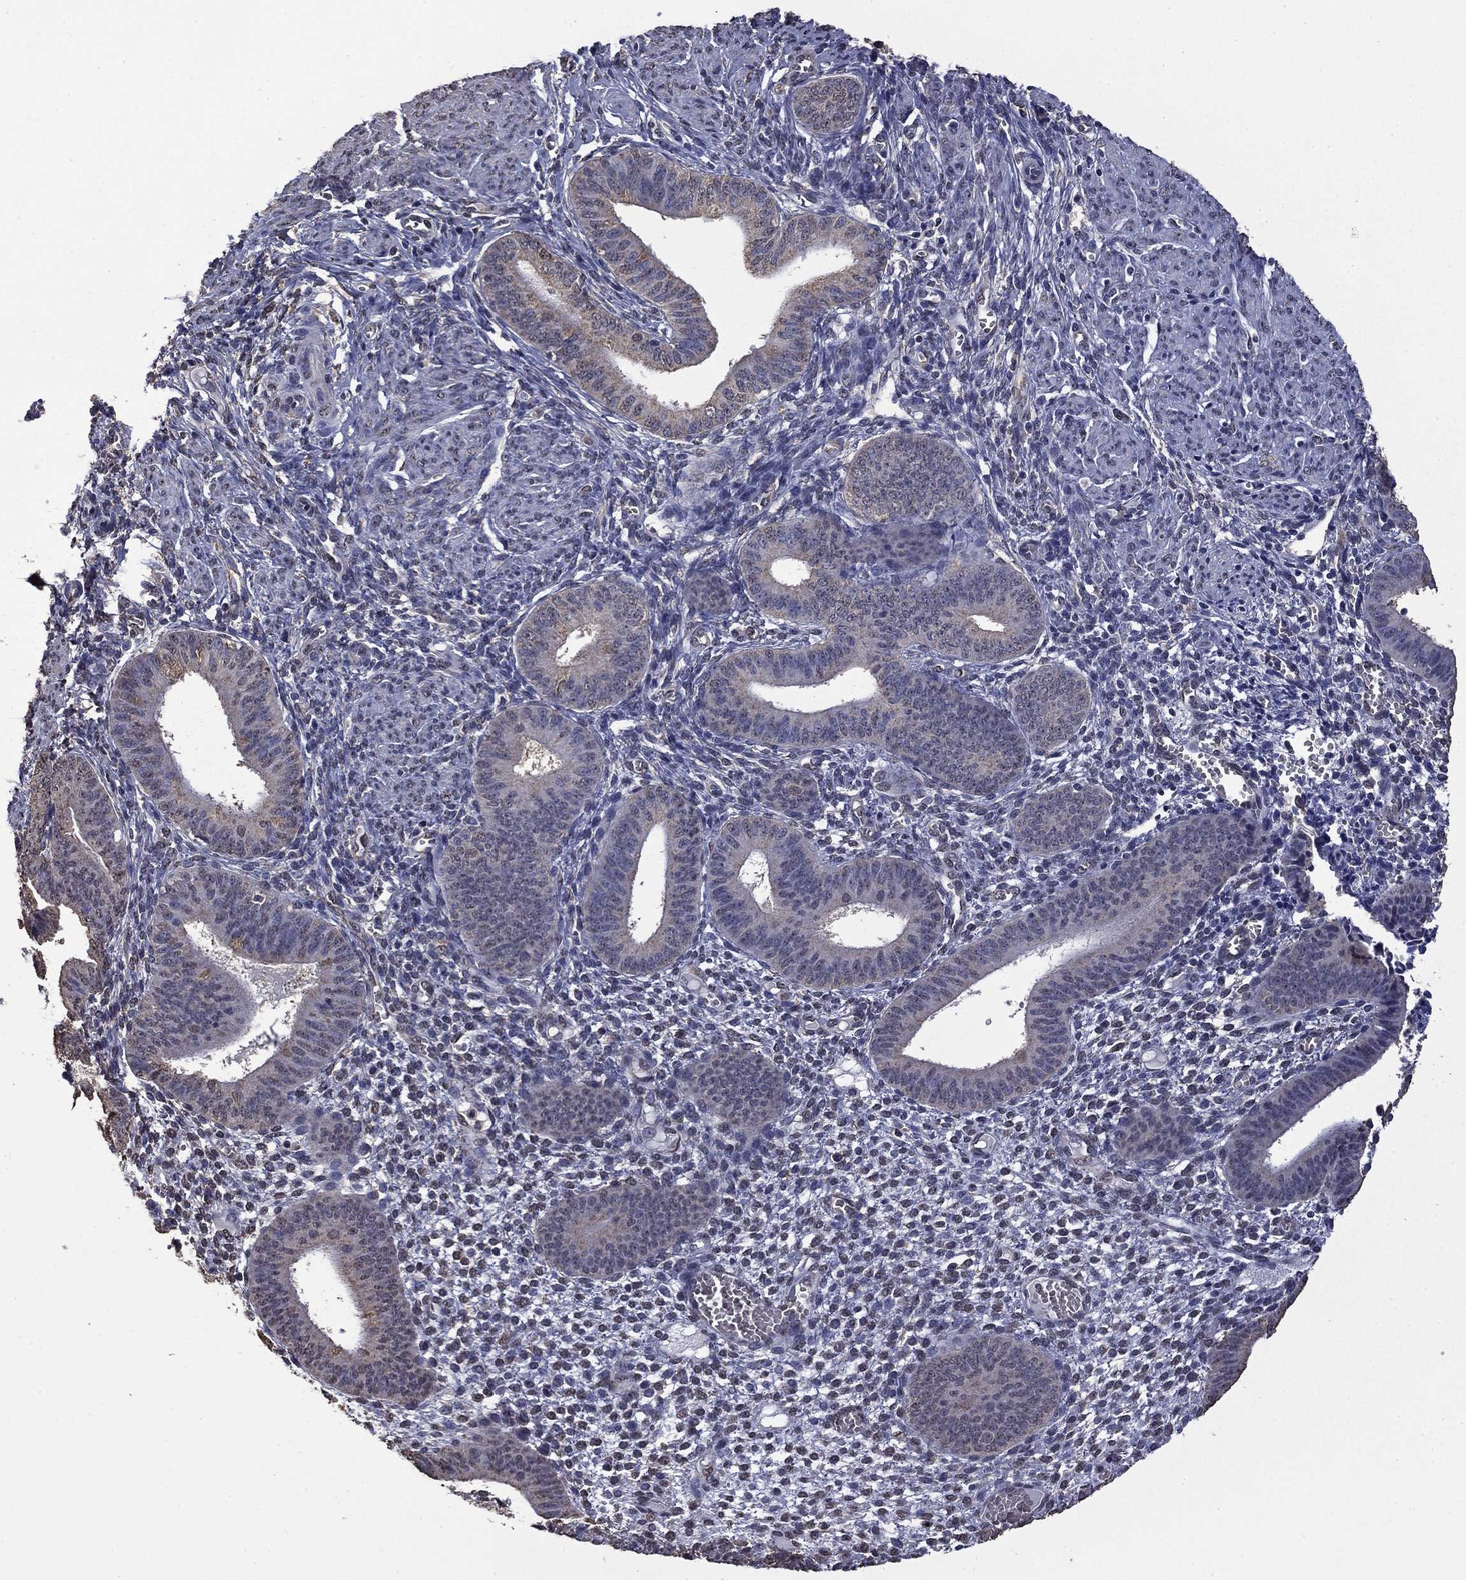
{"staining": {"intensity": "negative", "quantity": "none", "location": "none"}, "tissue": "endometrium", "cell_type": "Cells in endometrial stroma", "image_type": "normal", "snomed": [{"axis": "morphology", "description": "Normal tissue, NOS"}, {"axis": "topography", "description": "Endometrium"}], "caption": "Cells in endometrial stroma show no significant staining in normal endometrium.", "gene": "MFAP3L", "patient": {"sex": "female", "age": 42}}